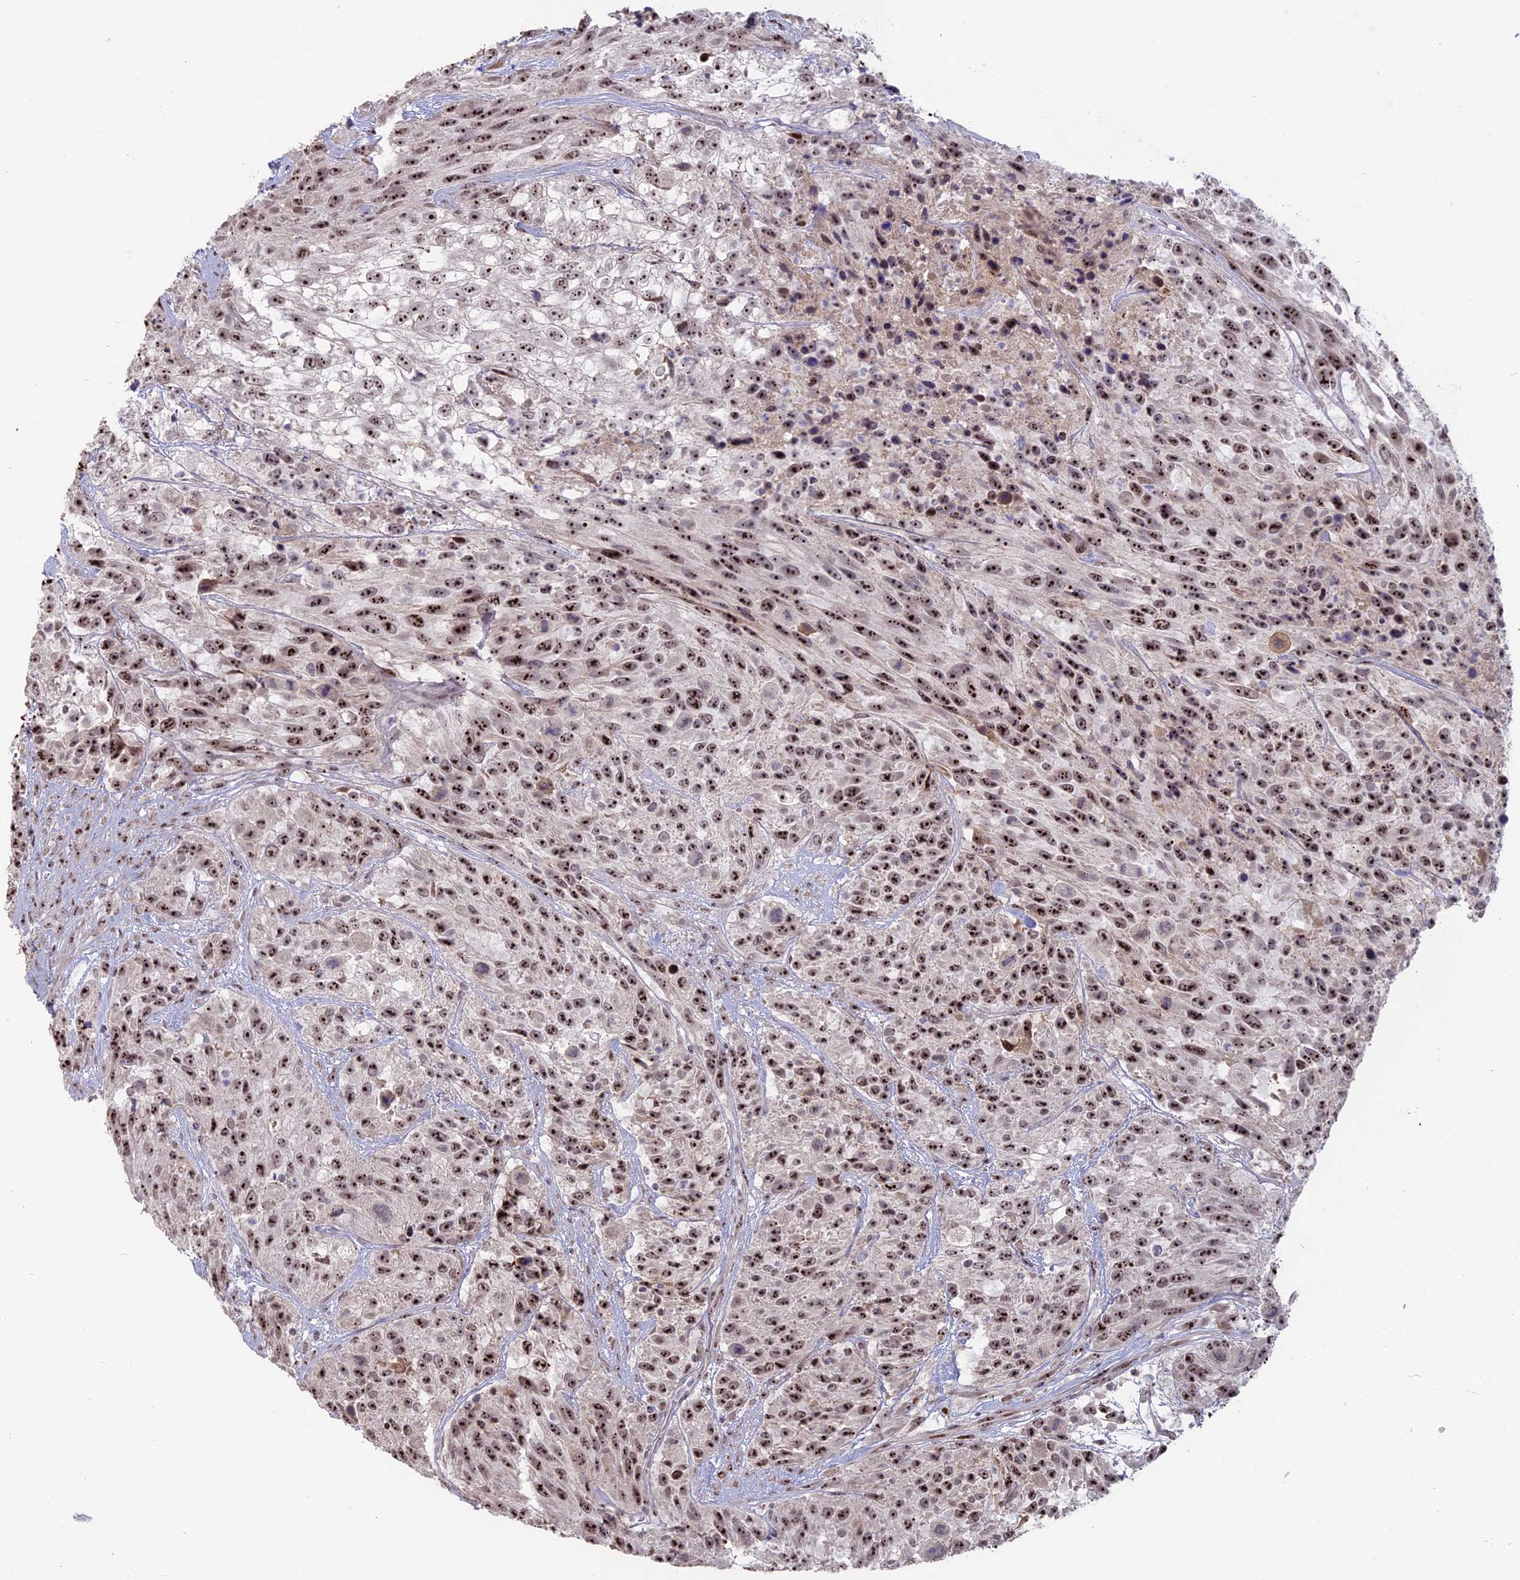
{"staining": {"intensity": "strong", "quantity": ">75%", "location": "nuclear"}, "tissue": "urothelial cancer", "cell_type": "Tumor cells", "image_type": "cancer", "snomed": [{"axis": "morphology", "description": "Urothelial carcinoma, High grade"}, {"axis": "topography", "description": "Urinary bladder"}], "caption": "This is an image of immunohistochemistry (IHC) staining of urothelial cancer, which shows strong expression in the nuclear of tumor cells.", "gene": "FAM131A", "patient": {"sex": "female", "age": 70}}